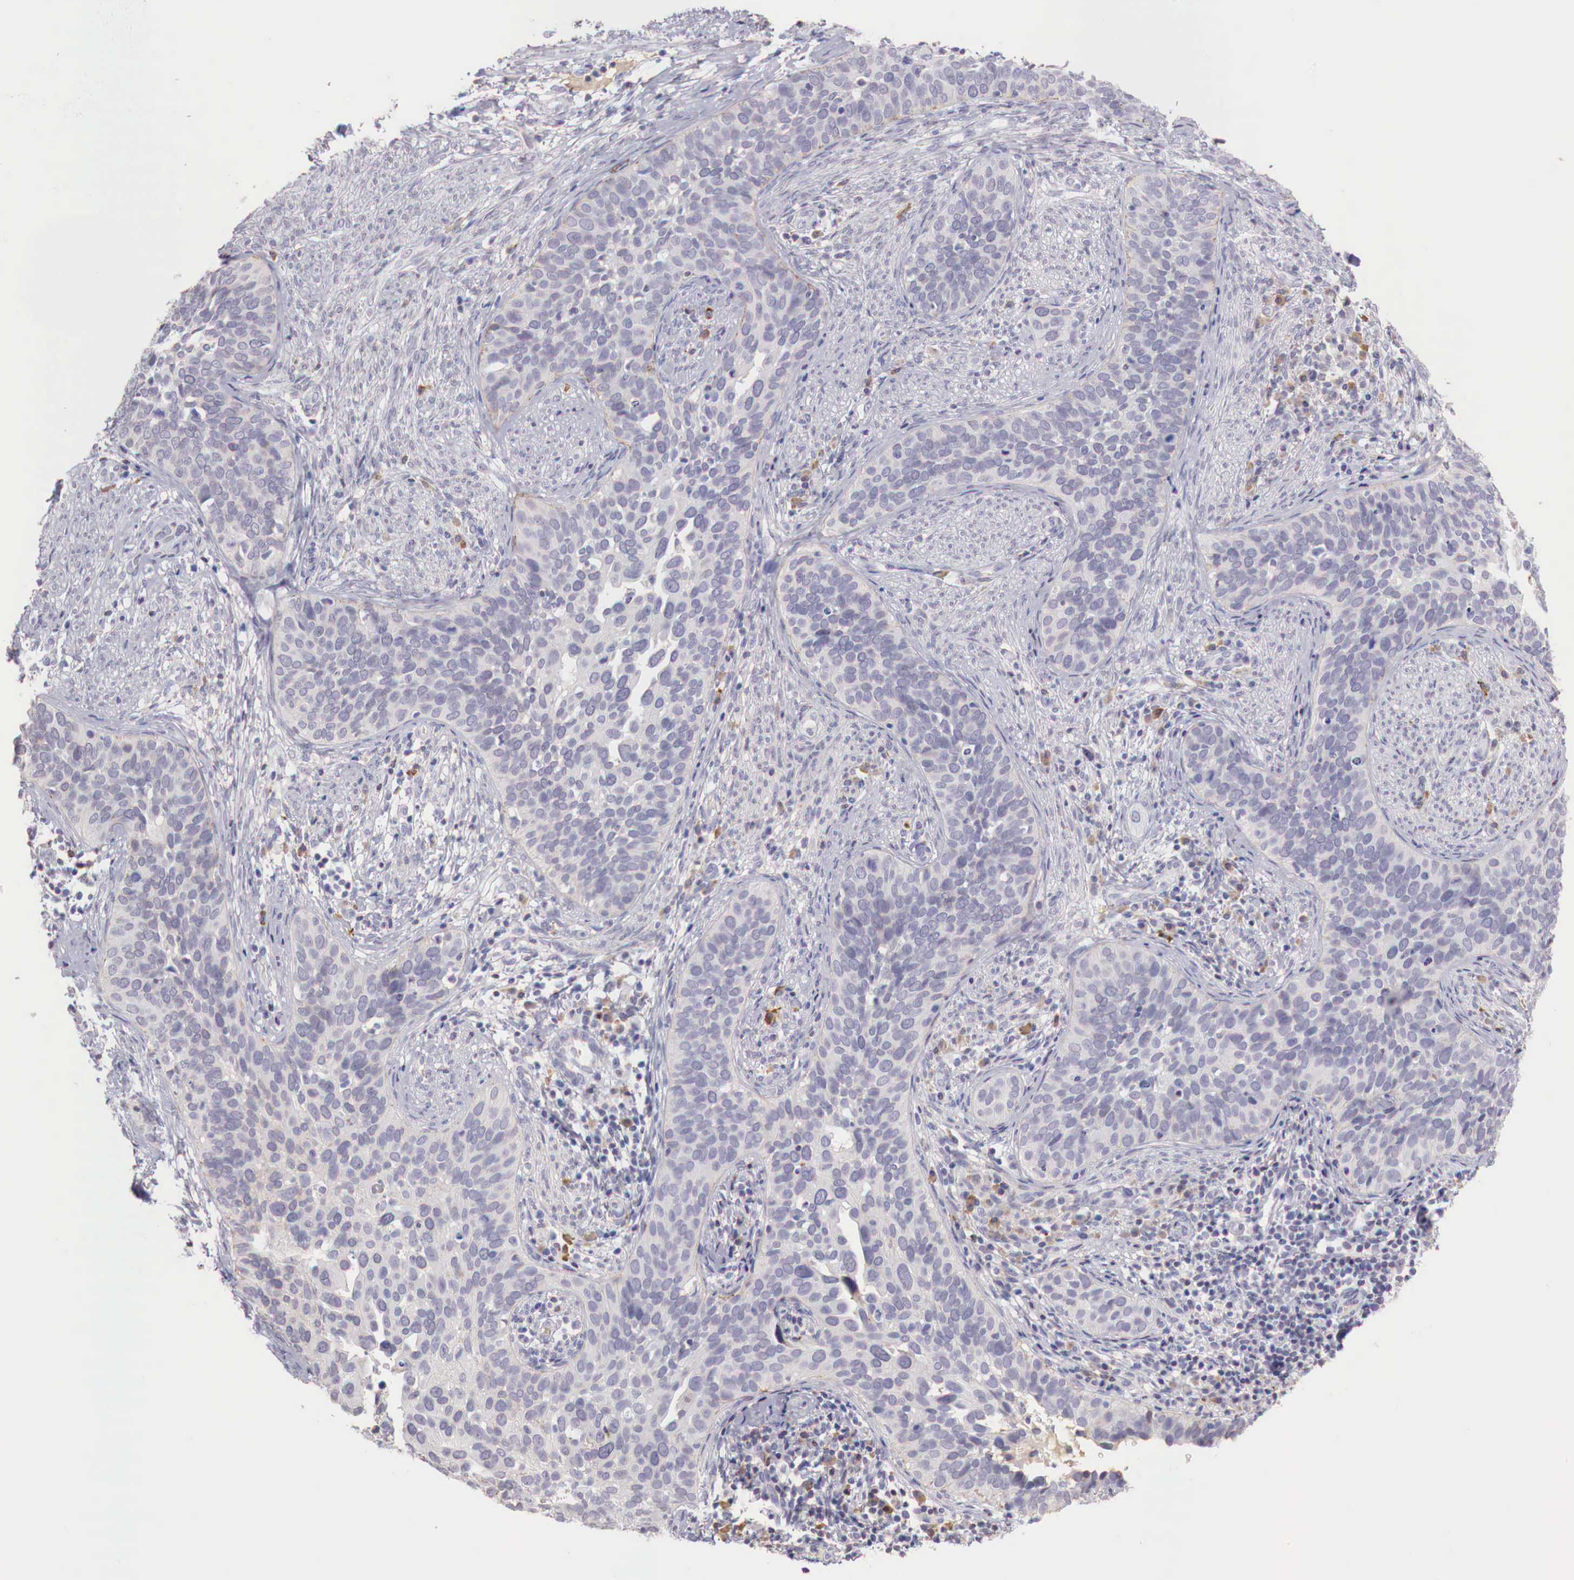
{"staining": {"intensity": "weak", "quantity": "<25%", "location": "cytoplasmic/membranous"}, "tissue": "cervical cancer", "cell_type": "Tumor cells", "image_type": "cancer", "snomed": [{"axis": "morphology", "description": "Squamous cell carcinoma, NOS"}, {"axis": "topography", "description": "Cervix"}], "caption": "There is no significant expression in tumor cells of cervical cancer. The staining was performed using DAB to visualize the protein expression in brown, while the nuclei were stained in blue with hematoxylin (Magnification: 20x).", "gene": "XPNPEP2", "patient": {"sex": "female", "age": 31}}